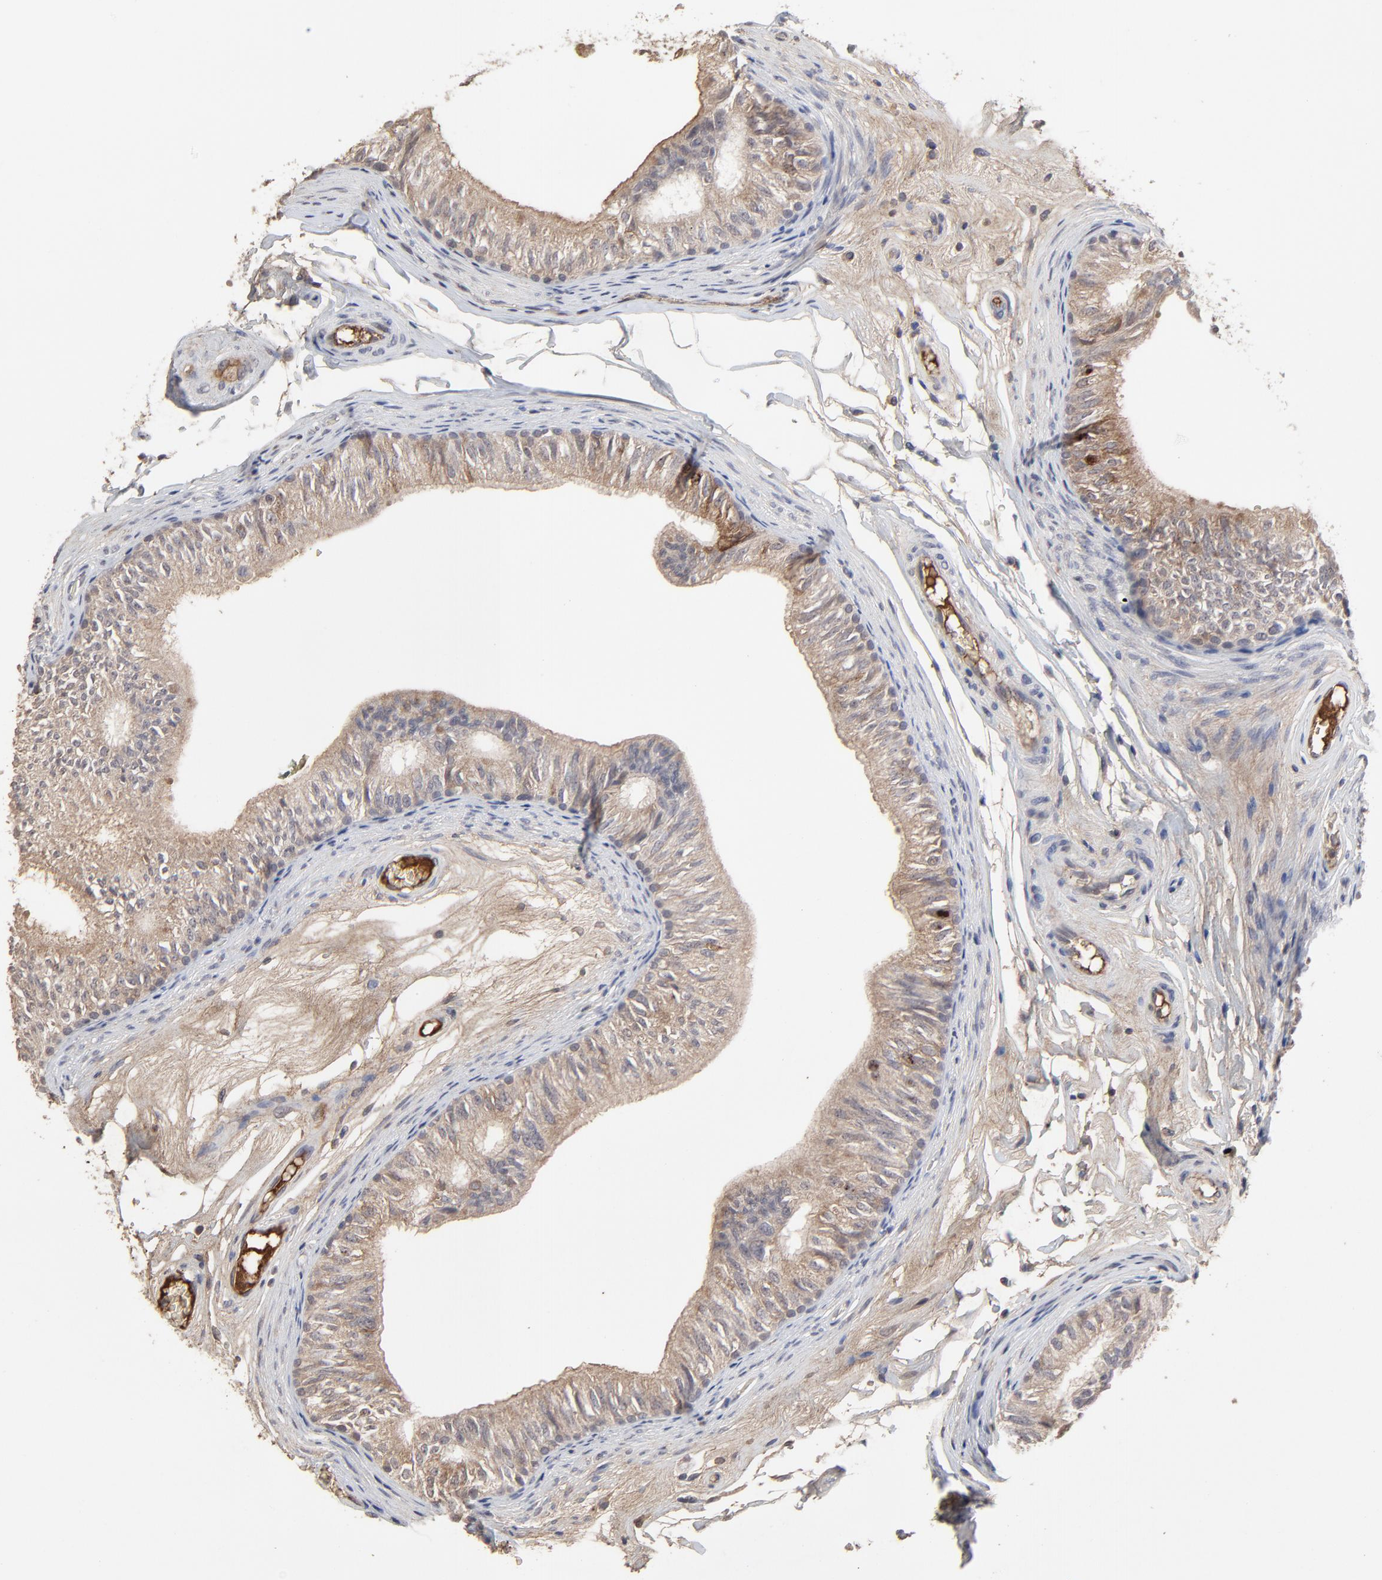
{"staining": {"intensity": "moderate", "quantity": ">75%", "location": "cytoplasmic/membranous"}, "tissue": "epididymis", "cell_type": "Glandular cells", "image_type": "normal", "snomed": [{"axis": "morphology", "description": "Normal tissue, NOS"}, {"axis": "topography", "description": "Testis"}, {"axis": "topography", "description": "Epididymis"}], "caption": "Immunohistochemistry (IHC) of unremarkable human epididymis displays medium levels of moderate cytoplasmic/membranous positivity in about >75% of glandular cells. The staining was performed using DAB, with brown indicating positive protein expression. Nuclei are stained blue with hematoxylin.", "gene": "VPREB3", "patient": {"sex": "male", "age": 36}}